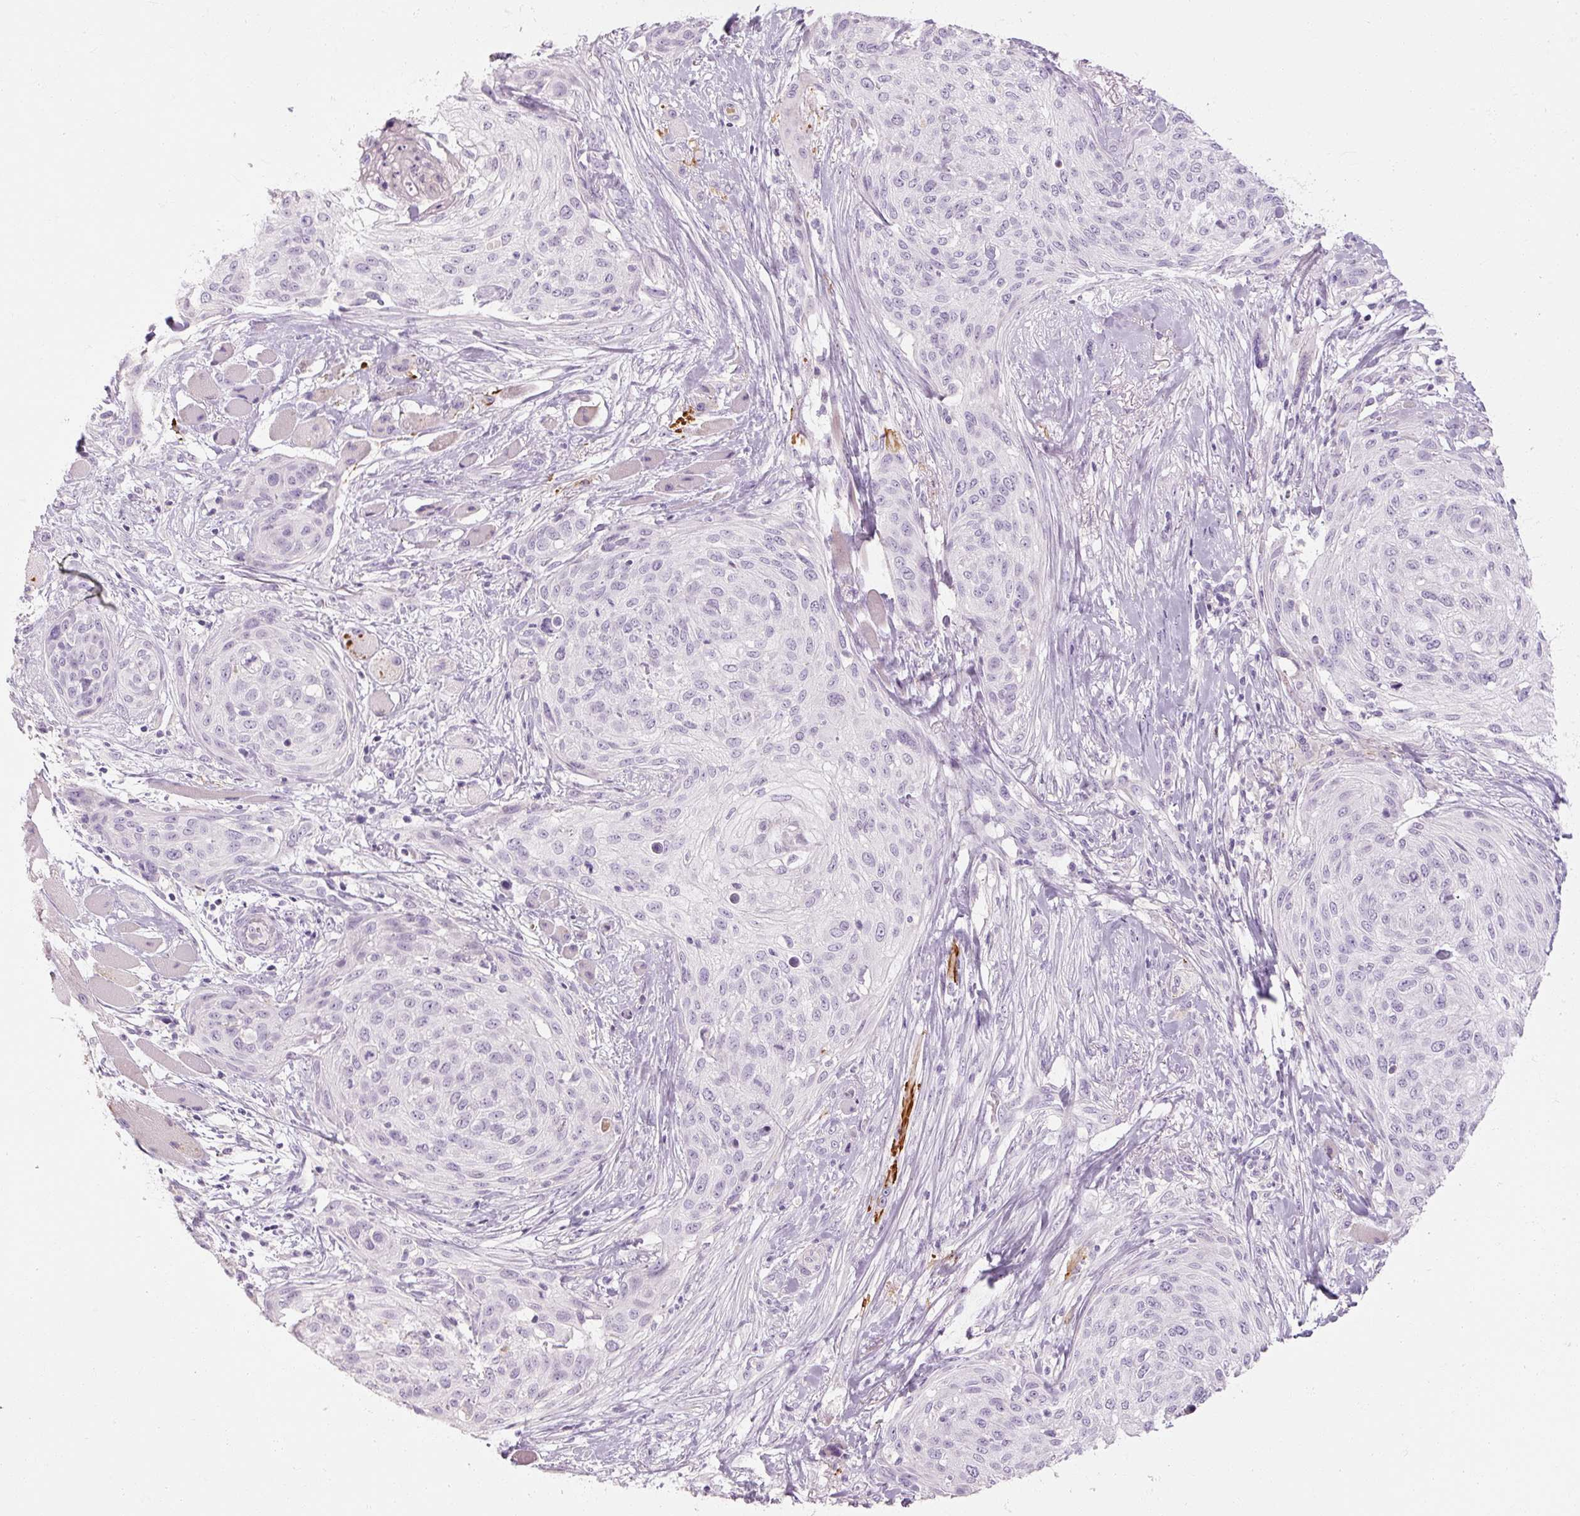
{"staining": {"intensity": "negative", "quantity": "none", "location": "none"}, "tissue": "skin cancer", "cell_type": "Tumor cells", "image_type": "cancer", "snomed": [{"axis": "morphology", "description": "Squamous cell carcinoma, NOS"}, {"axis": "topography", "description": "Skin"}], "caption": "This is a micrograph of IHC staining of squamous cell carcinoma (skin), which shows no expression in tumor cells.", "gene": "NFE2L3", "patient": {"sex": "female", "age": 87}}